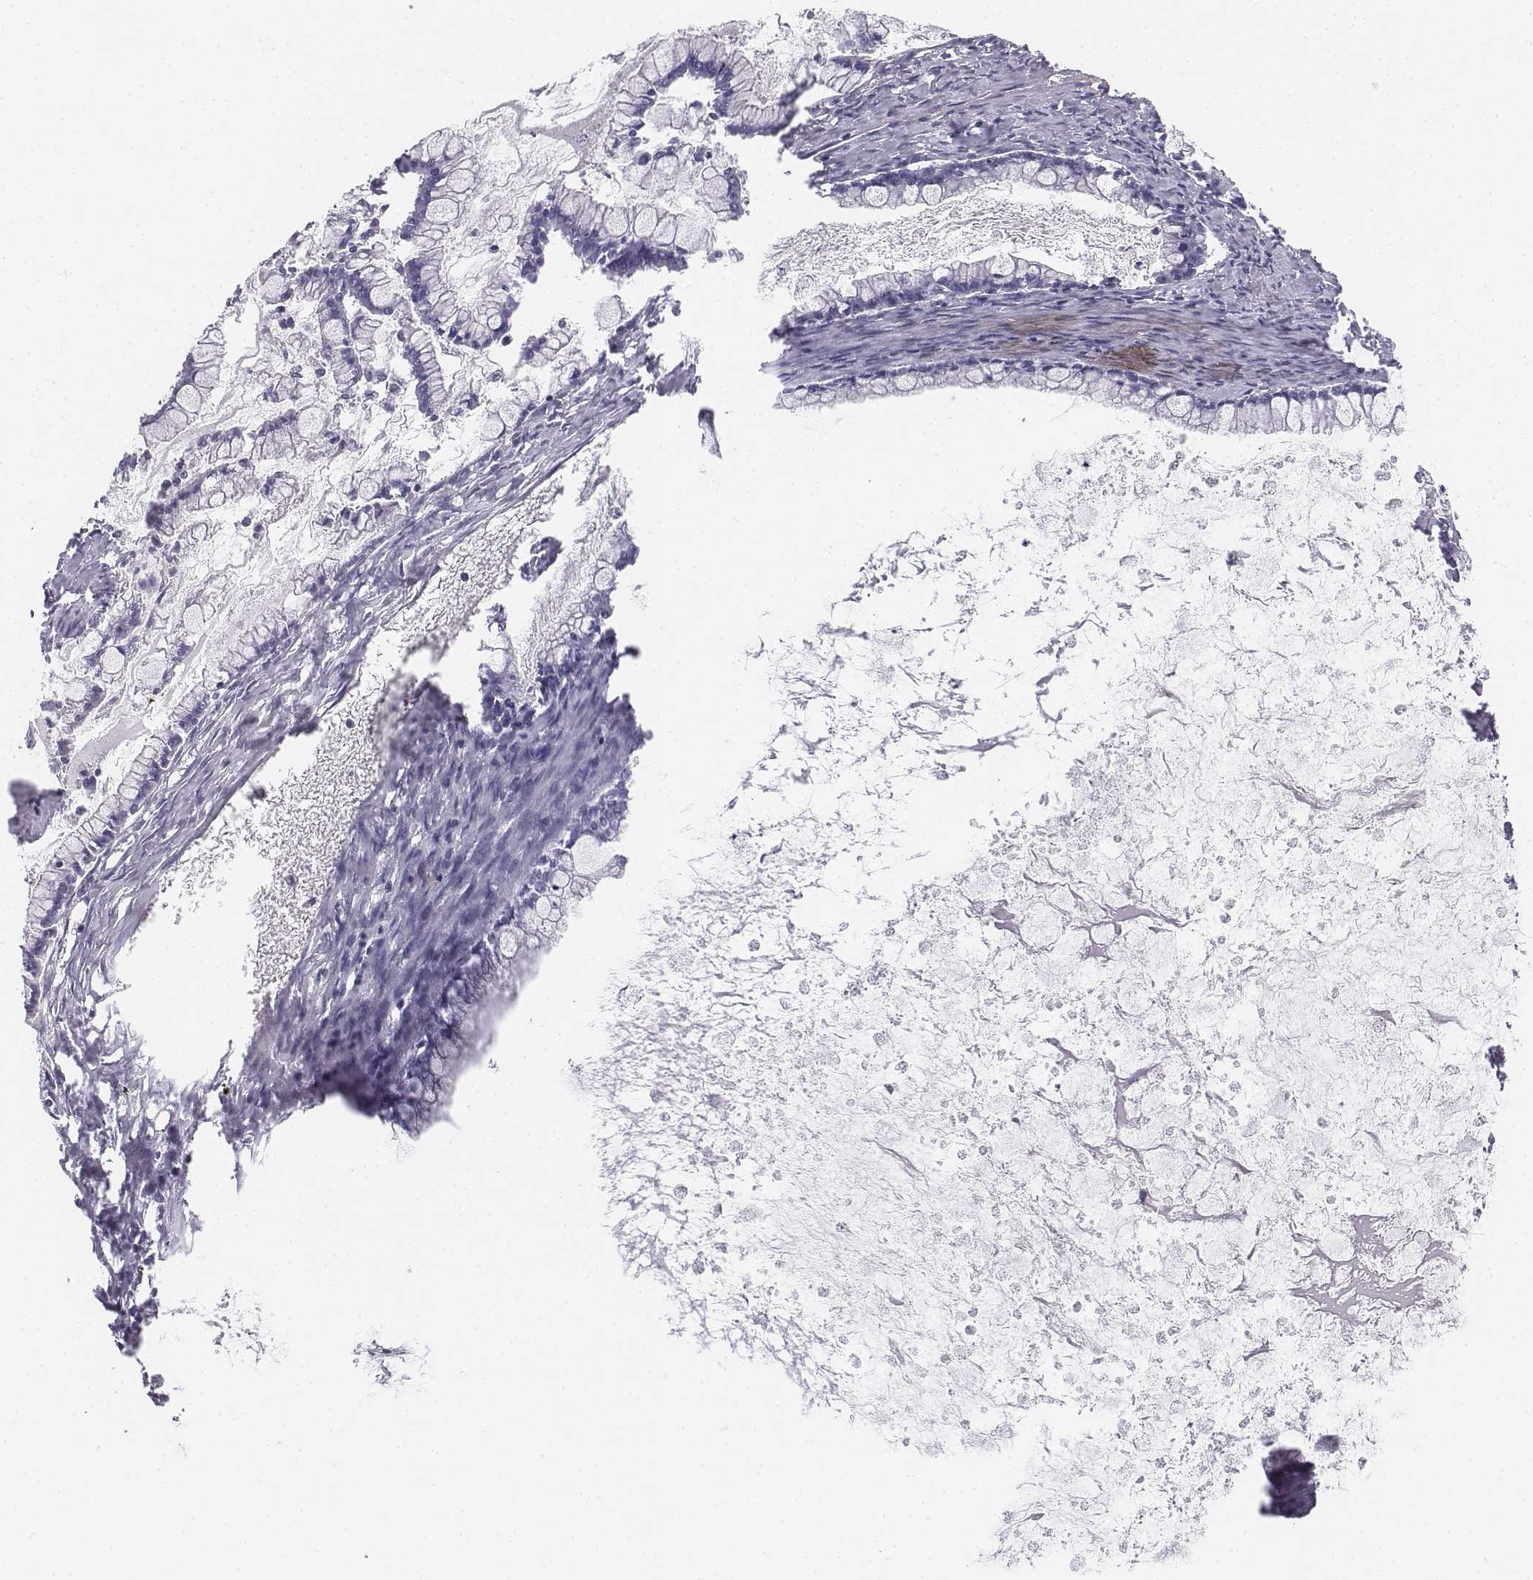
{"staining": {"intensity": "negative", "quantity": "none", "location": "none"}, "tissue": "ovarian cancer", "cell_type": "Tumor cells", "image_type": "cancer", "snomed": [{"axis": "morphology", "description": "Cystadenocarcinoma, mucinous, NOS"}, {"axis": "topography", "description": "Ovary"}], "caption": "The histopathology image demonstrates no significant staining in tumor cells of mucinous cystadenocarcinoma (ovarian). (DAB (3,3'-diaminobenzidine) immunohistochemistry visualized using brightfield microscopy, high magnification).", "gene": "TH", "patient": {"sex": "female", "age": 67}}